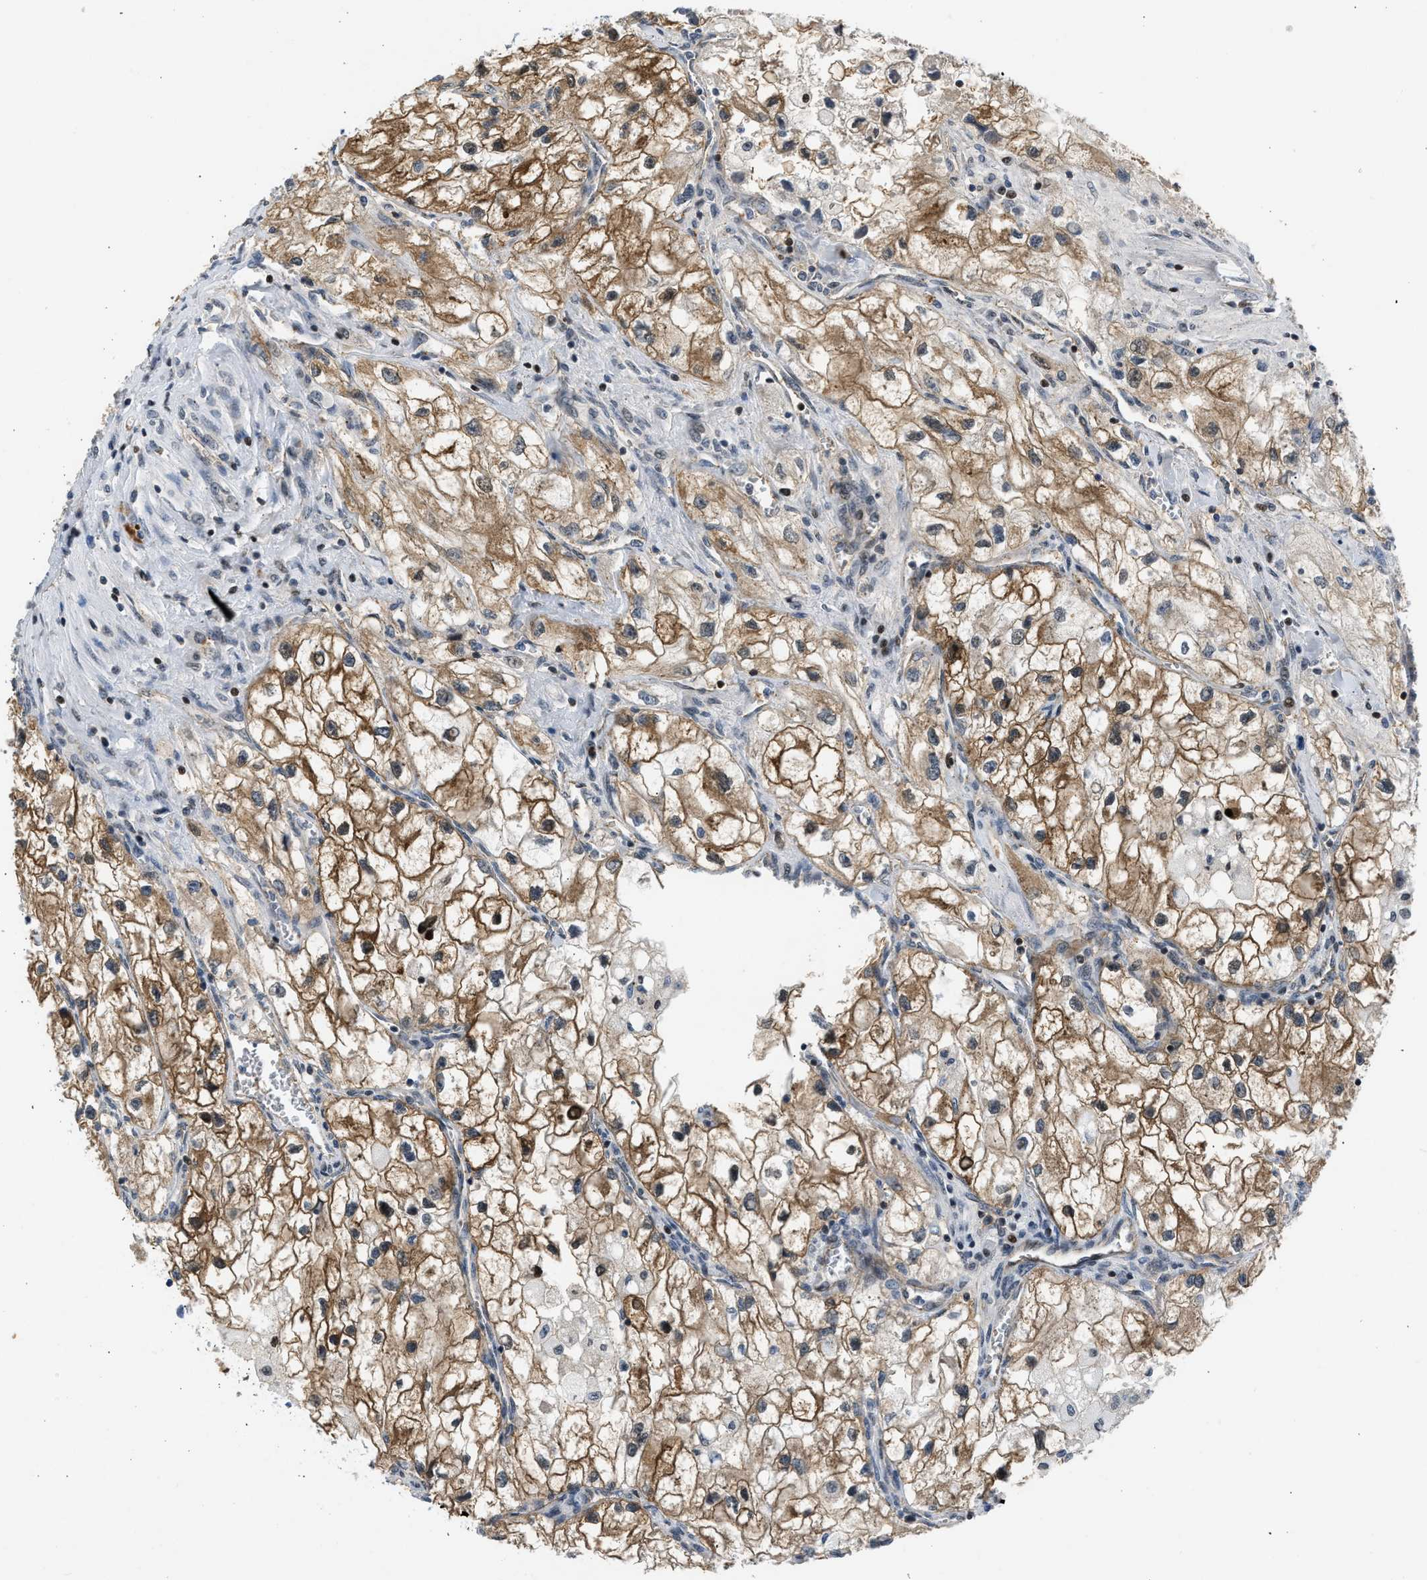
{"staining": {"intensity": "moderate", "quantity": ">75%", "location": "cytoplasmic/membranous"}, "tissue": "renal cancer", "cell_type": "Tumor cells", "image_type": "cancer", "snomed": [{"axis": "morphology", "description": "Adenocarcinoma, NOS"}, {"axis": "topography", "description": "Kidney"}], "caption": "The histopathology image exhibits immunohistochemical staining of adenocarcinoma (renal). There is moderate cytoplasmic/membranous staining is appreciated in about >75% of tumor cells.", "gene": "OLIG3", "patient": {"sex": "female", "age": 70}}